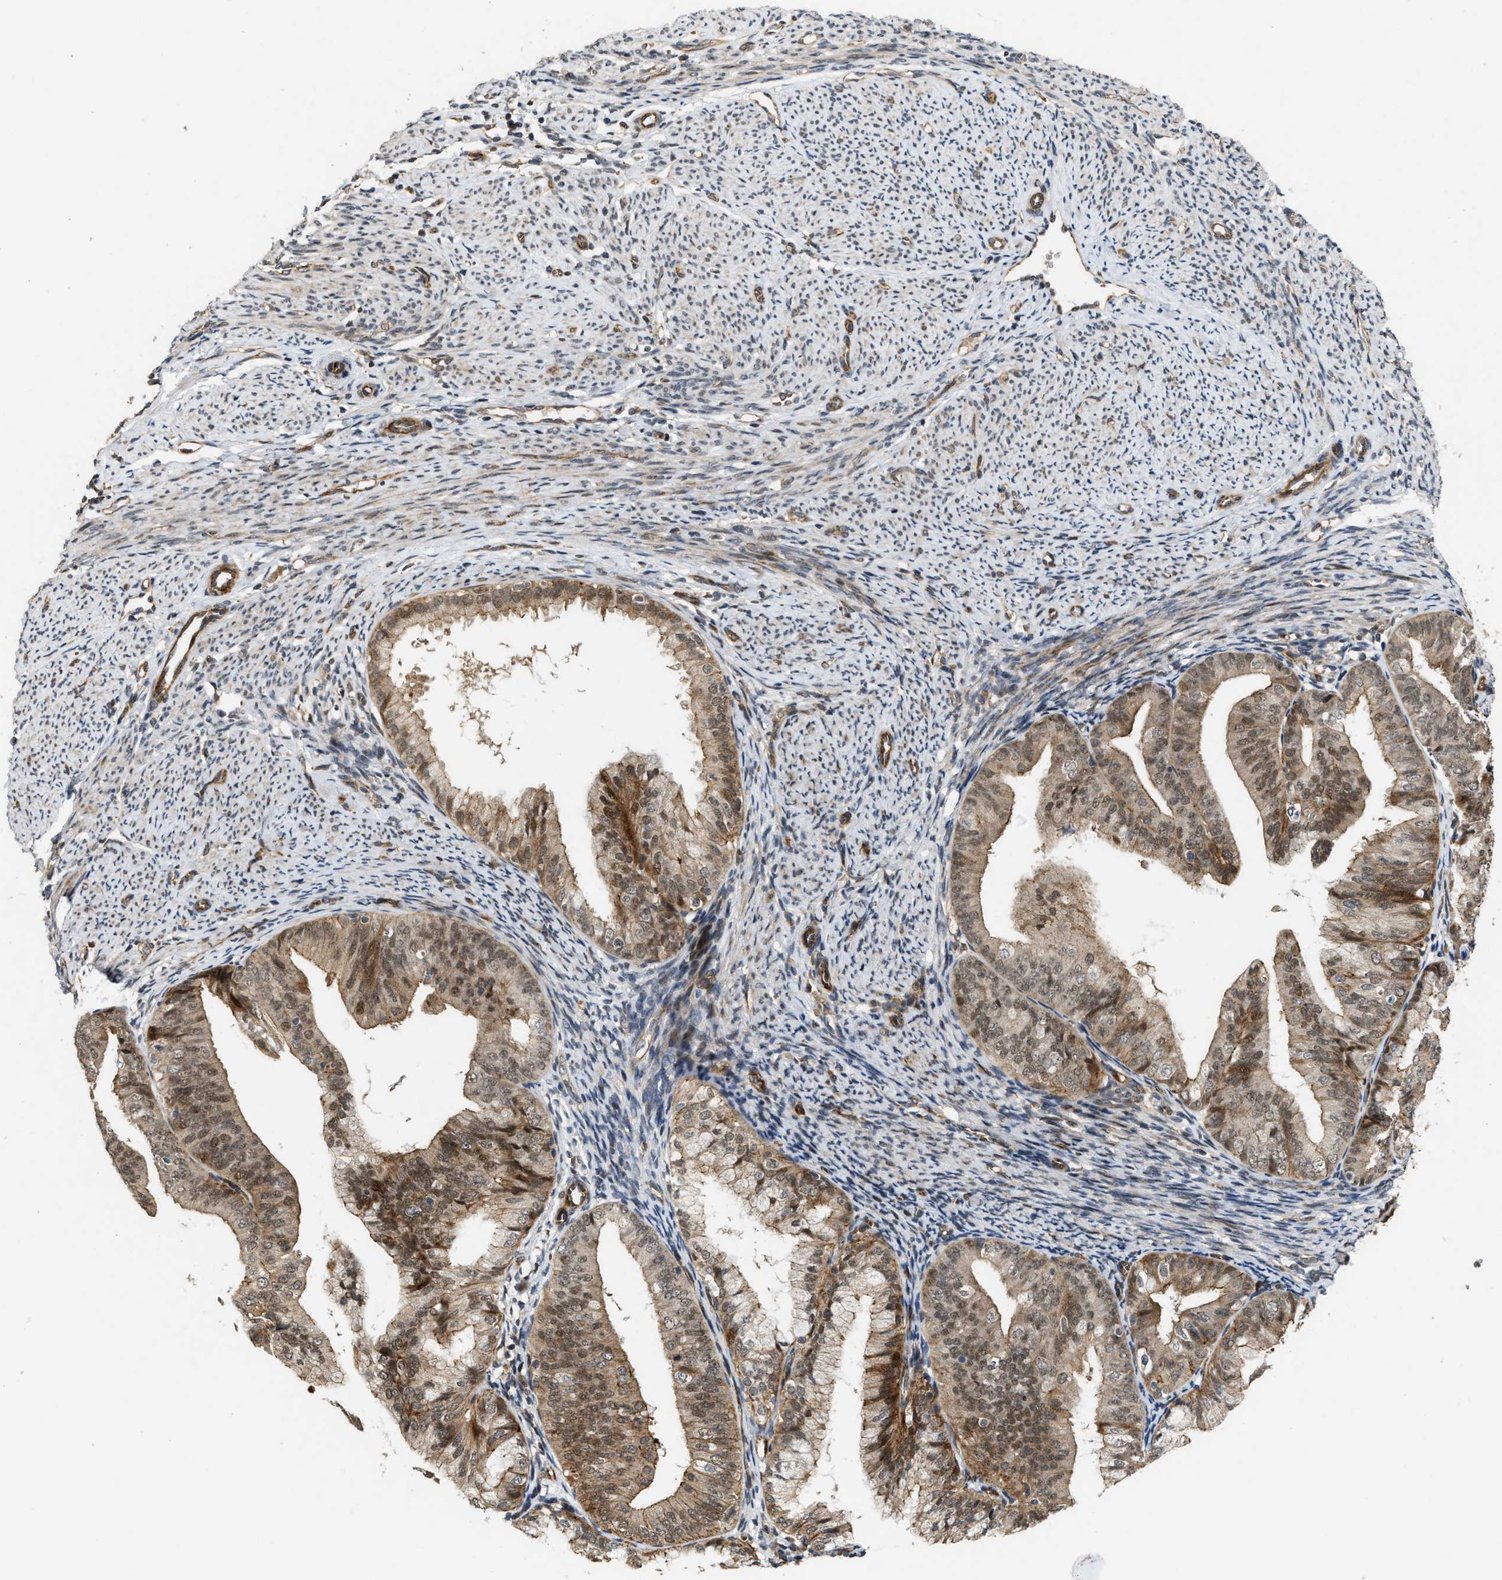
{"staining": {"intensity": "moderate", "quantity": ">75%", "location": "cytoplasmic/membranous,nuclear"}, "tissue": "endometrial cancer", "cell_type": "Tumor cells", "image_type": "cancer", "snomed": [{"axis": "morphology", "description": "Adenocarcinoma, NOS"}, {"axis": "topography", "description": "Endometrium"}], "caption": "The photomicrograph exhibits immunohistochemical staining of endometrial cancer (adenocarcinoma). There is moderate cytoplasmic/membranous and nuclear expression is identified in about >75% of tumor cells.", "gene": "DPF2", "patient": {"sex": "female", "age": 63}}